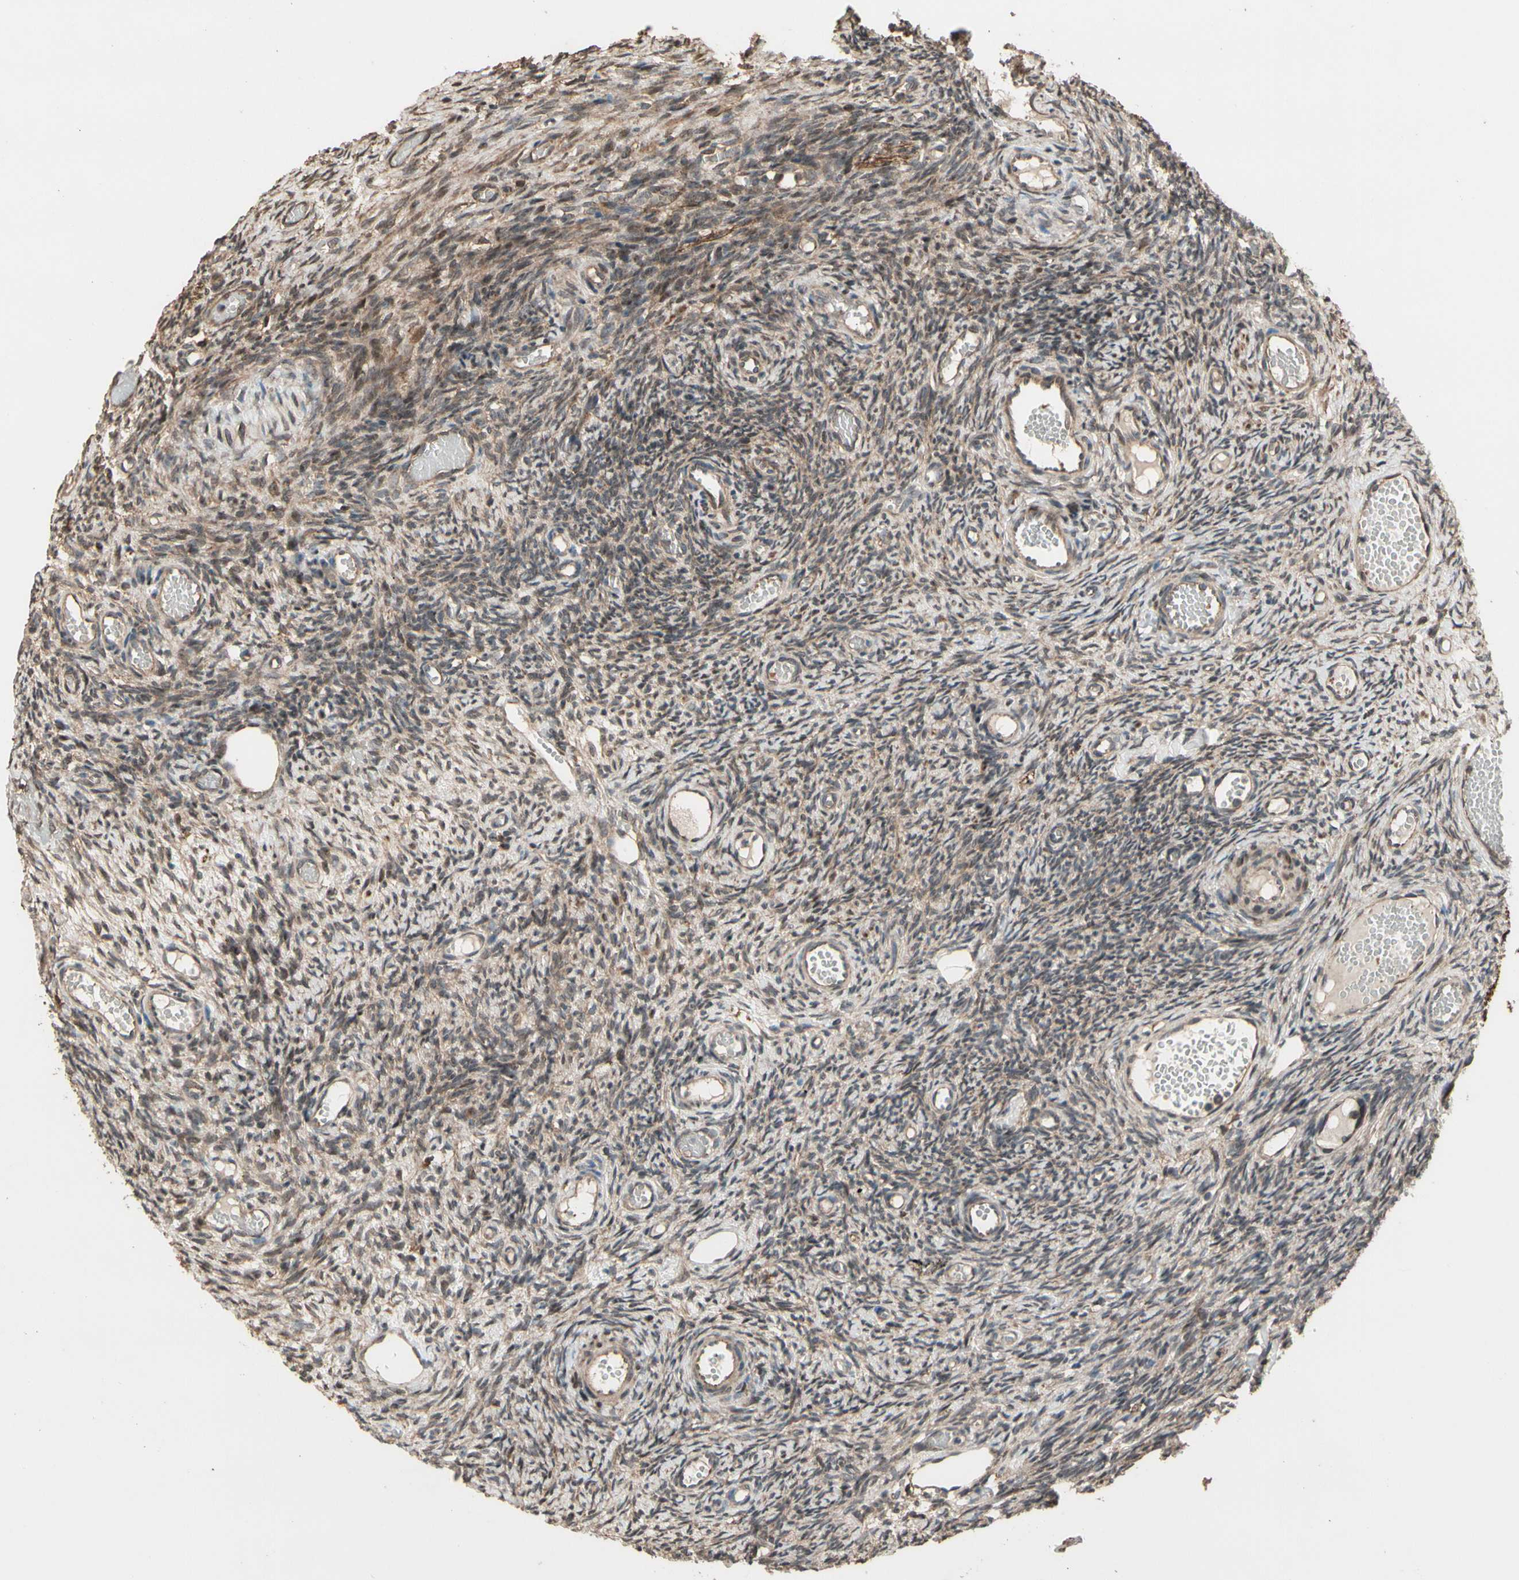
{"staining": {"intensity": "weak", "quantity": "25%-75%", "location": "cytoplasmic/membranous"}, "tissue": "ovary", "cell_type": "Ovarian stroma cells", "image_type": "normal", "snomed": [{"axis": "morphology", "description": "Normal tissue, NOS"}, {"axis": "topography", "description": "Ovary"}], "caption": "Weak cytoplasmic/membranous expression is identified in about 25%-75% of ovarian stroma cells in unremarkable ovary.", "gene": "CSF1R", "patient": {"sex": "female", "age": 35}}